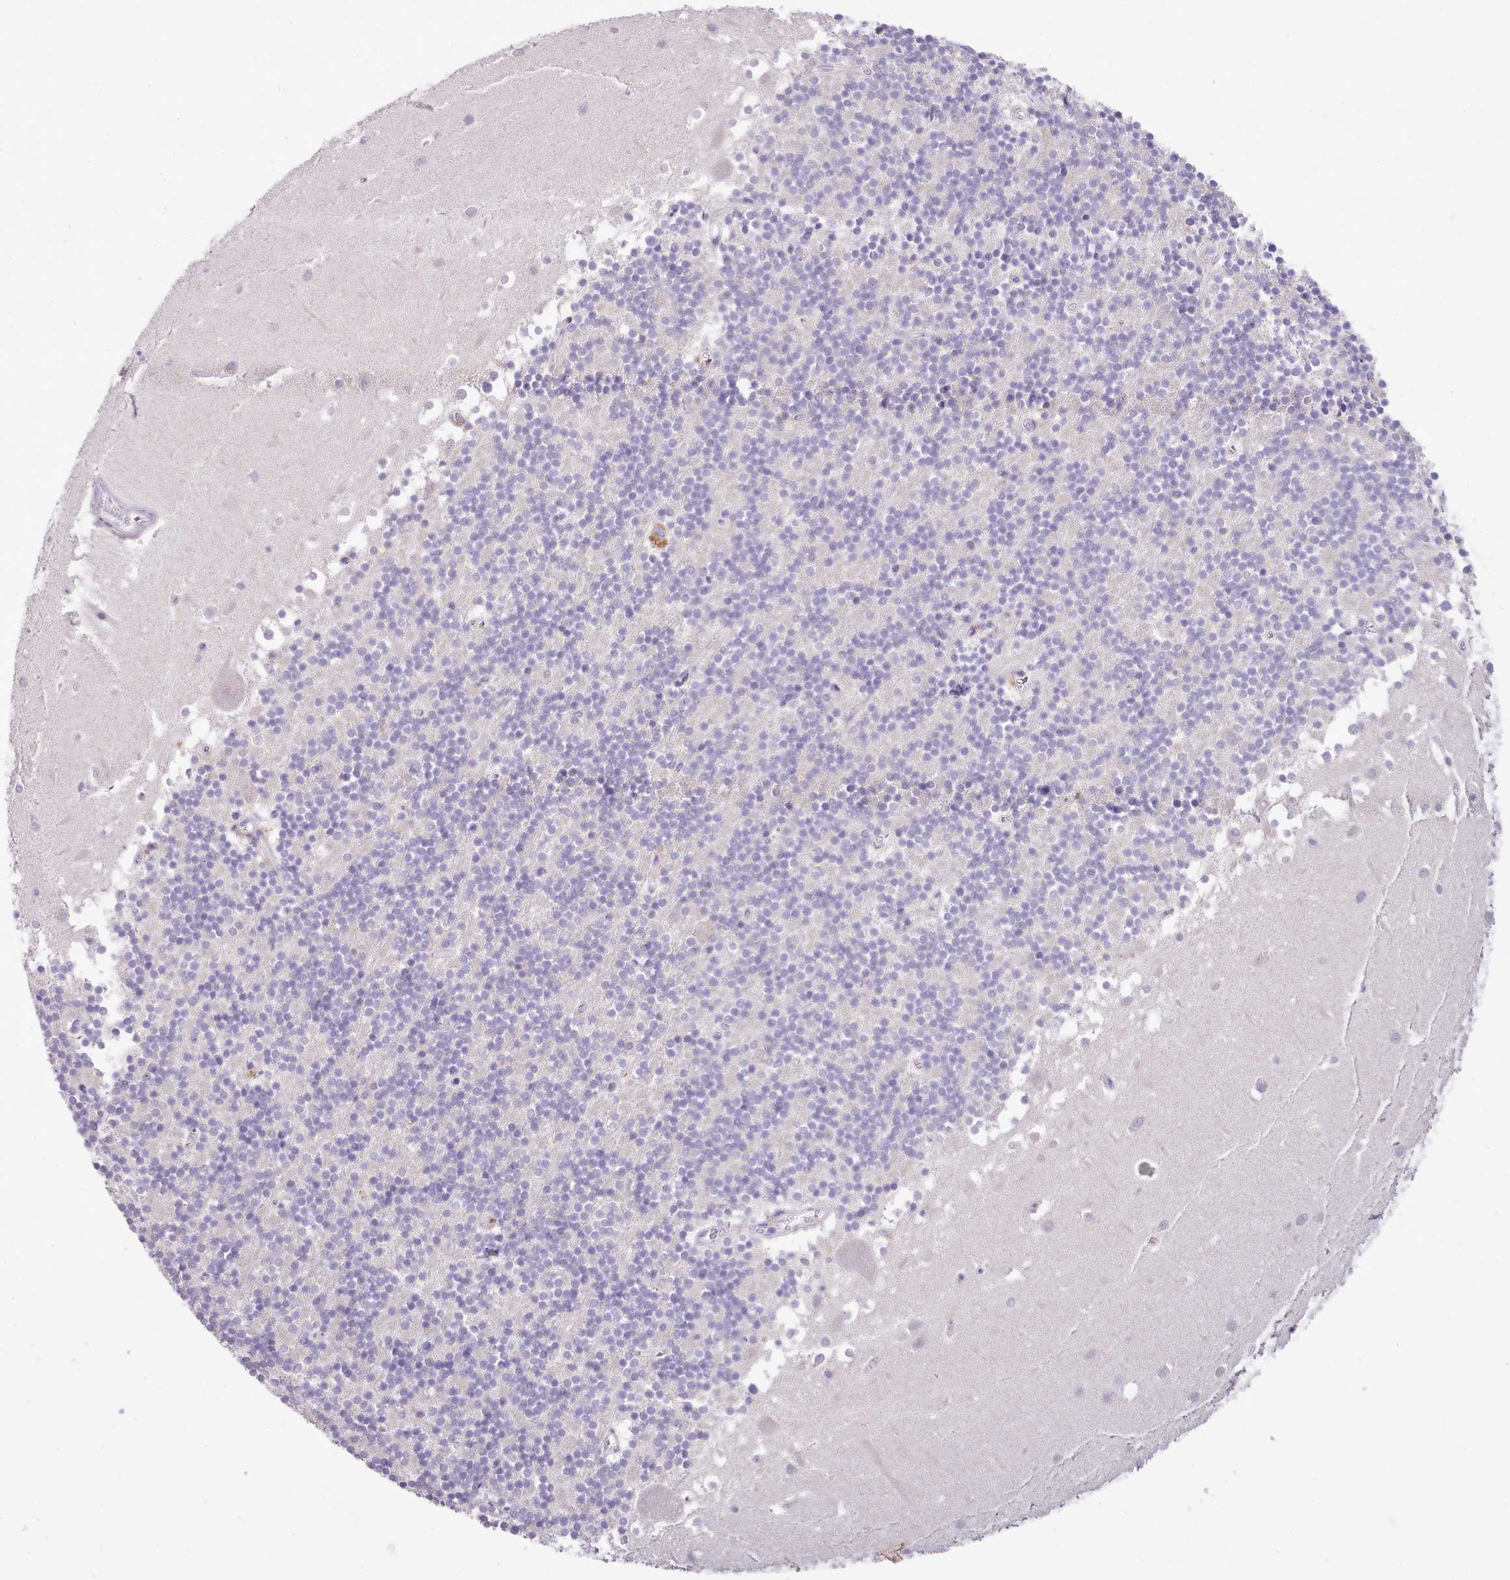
{"staining": {"intensity": "negative", "quantity": "none", "location": "none"}, "tissue": "cerebellum", "cell_type": "Cells in granular layer", "image_type": "normal", "snomed": [{"axis": "morphology", "description": "Normal tissue, NOS"}, {"axis": "topography", "description": "Cerebellum"}], "caption": "Immunohistochemical staining of unremarkable human cerebellum exhibits no significant expression in cells in granular layer. (IHC, brightfield microscopy, high magnification).", "gene": "FAM83E", "patient": {"sex": "male", "age": 54}}